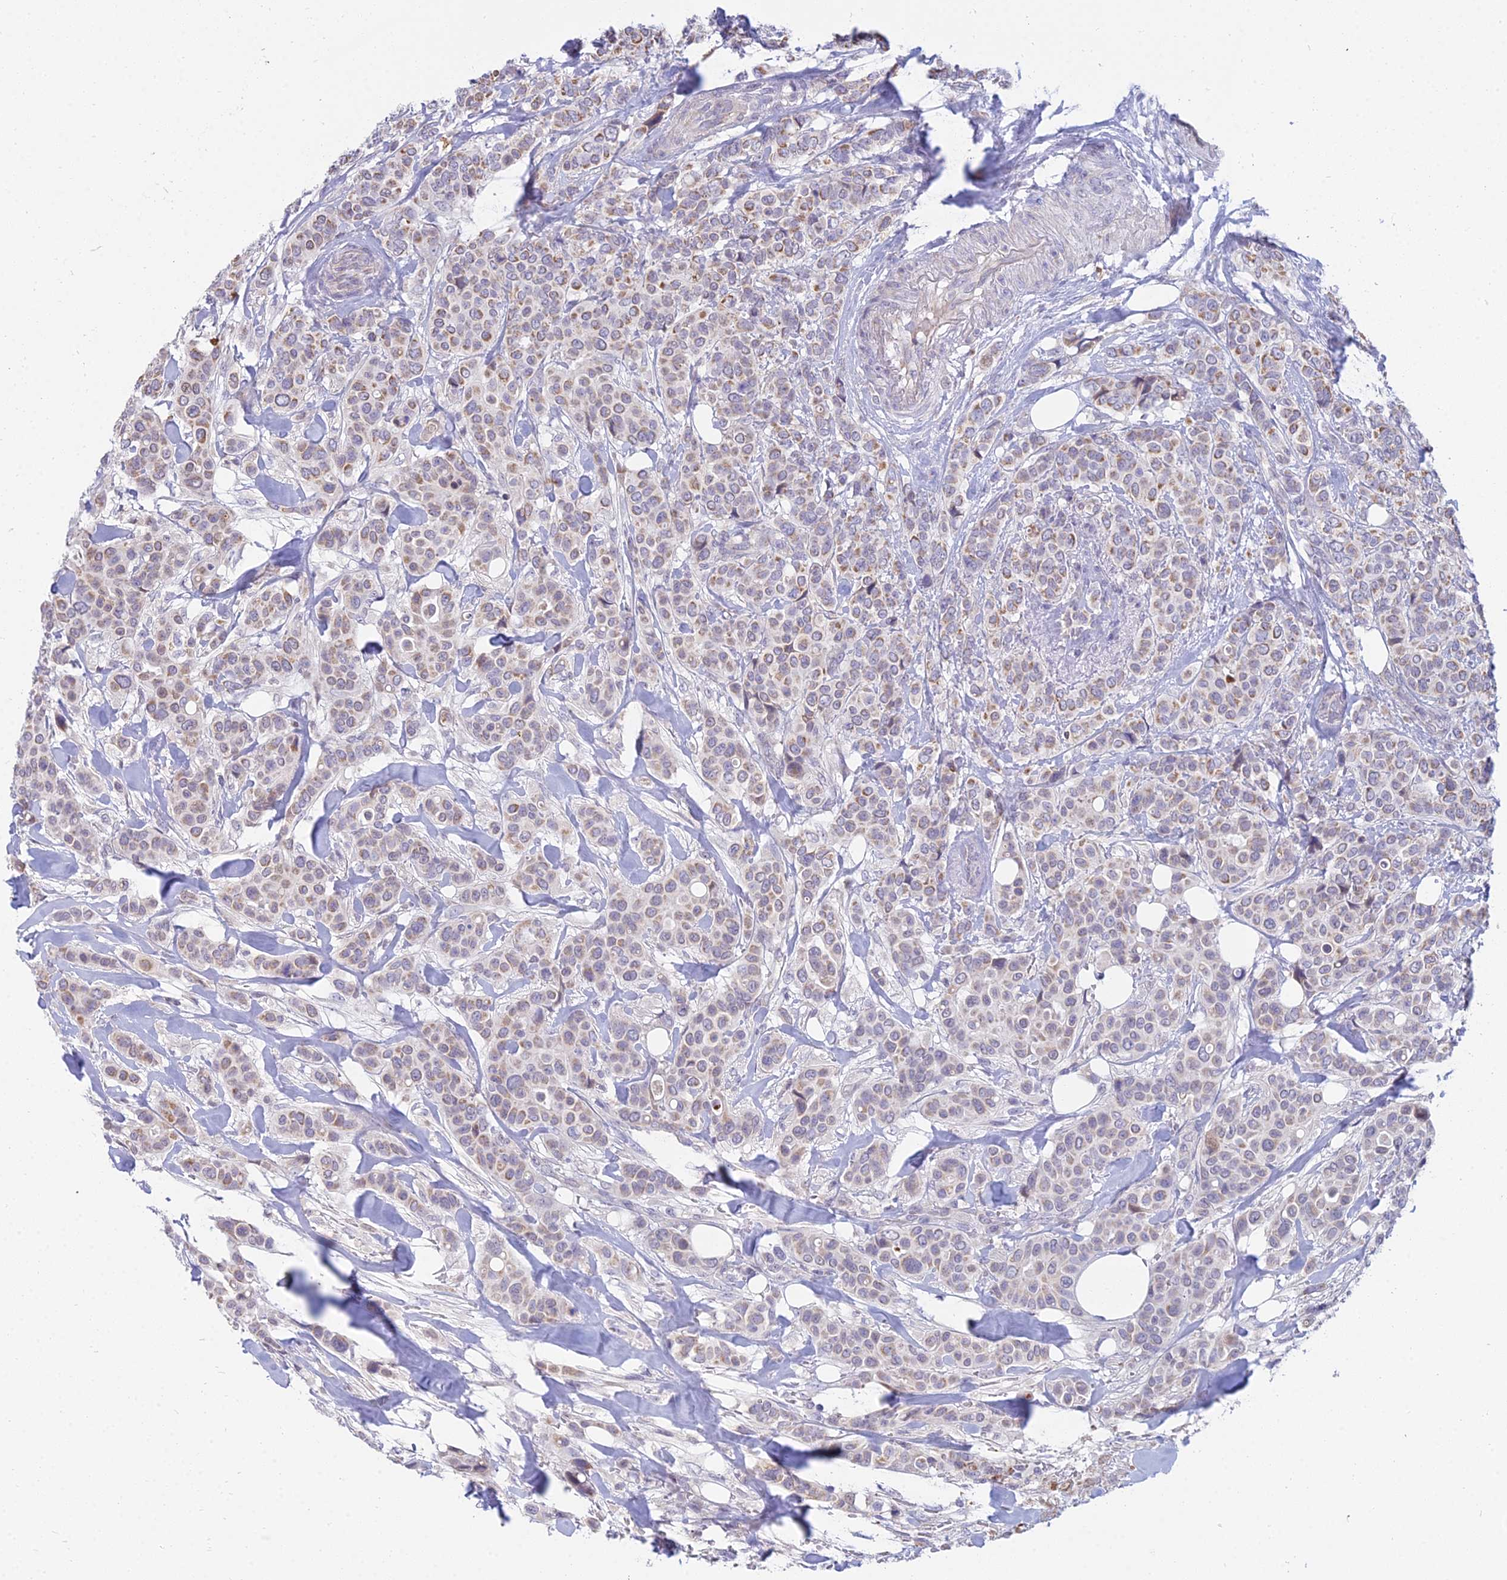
{"staining": {"intensity": "moderate", "quantity": "25%-75%", "location": "cytoplasmic/membranous"}, "tissue": "breast cancer", "cell_type": "Tumor cells", "image_type": "cancer", "snomed": [{"axis": "morphology", "description": "Lobular carcinoma"}, {"axis": "topography", "description": "Breast"}], "caption": "IHC photomicrograph of breast lobular carcinoma stained for a protein (brown), which reveals medium levels of moderate cytoplasmic/membranous expression in about 25%-75% of tumor cells.", "gene": "CFAP206", "patient": {"sex": "female", "age": 51}}